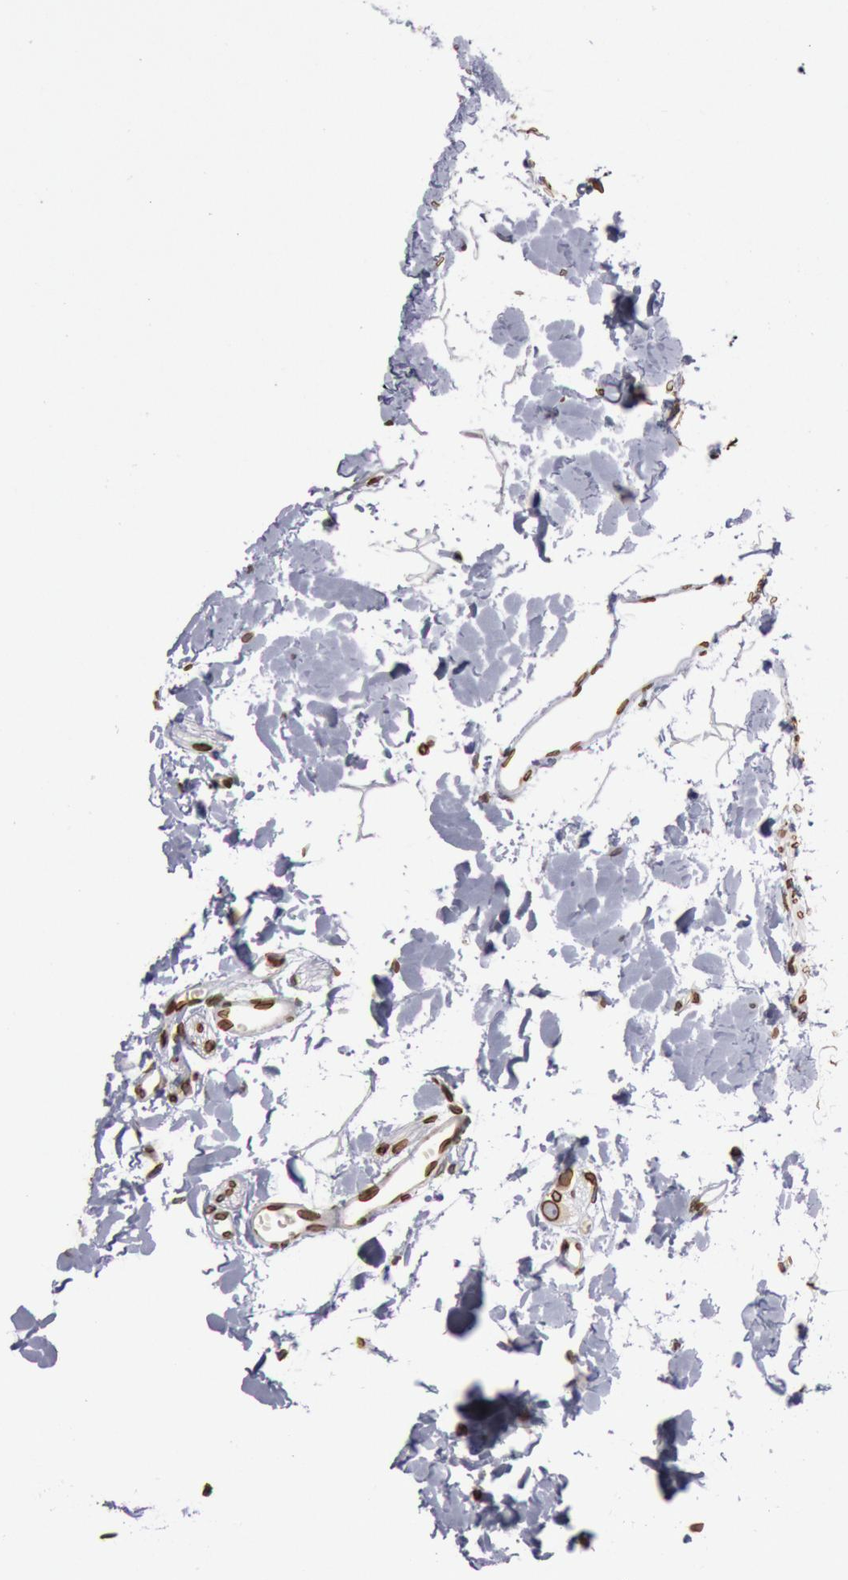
{"staining": {"intensity": "strong", "quantity": ">75%", "location": "cytoplasmic/membranous,nuclear"}, "tissue": "colon", "cell_type": "Endothelial cells", "image_type": "normal", "snomed": [{"axis": "morphology", "description": "Normal tissue, NOS"}, {"axis": "topography", "description": "Colon"}], "caption": "Colon stained with DAB IHC reveals high levels of strong cytoplasmic/membranous,nuclear expression in approximately >75% of endothelial cells. (Brightfield microscopy of DAB IHC at high magnification).", "gene": "SUN2", "patient": {"sex": "male", "age": 14}}